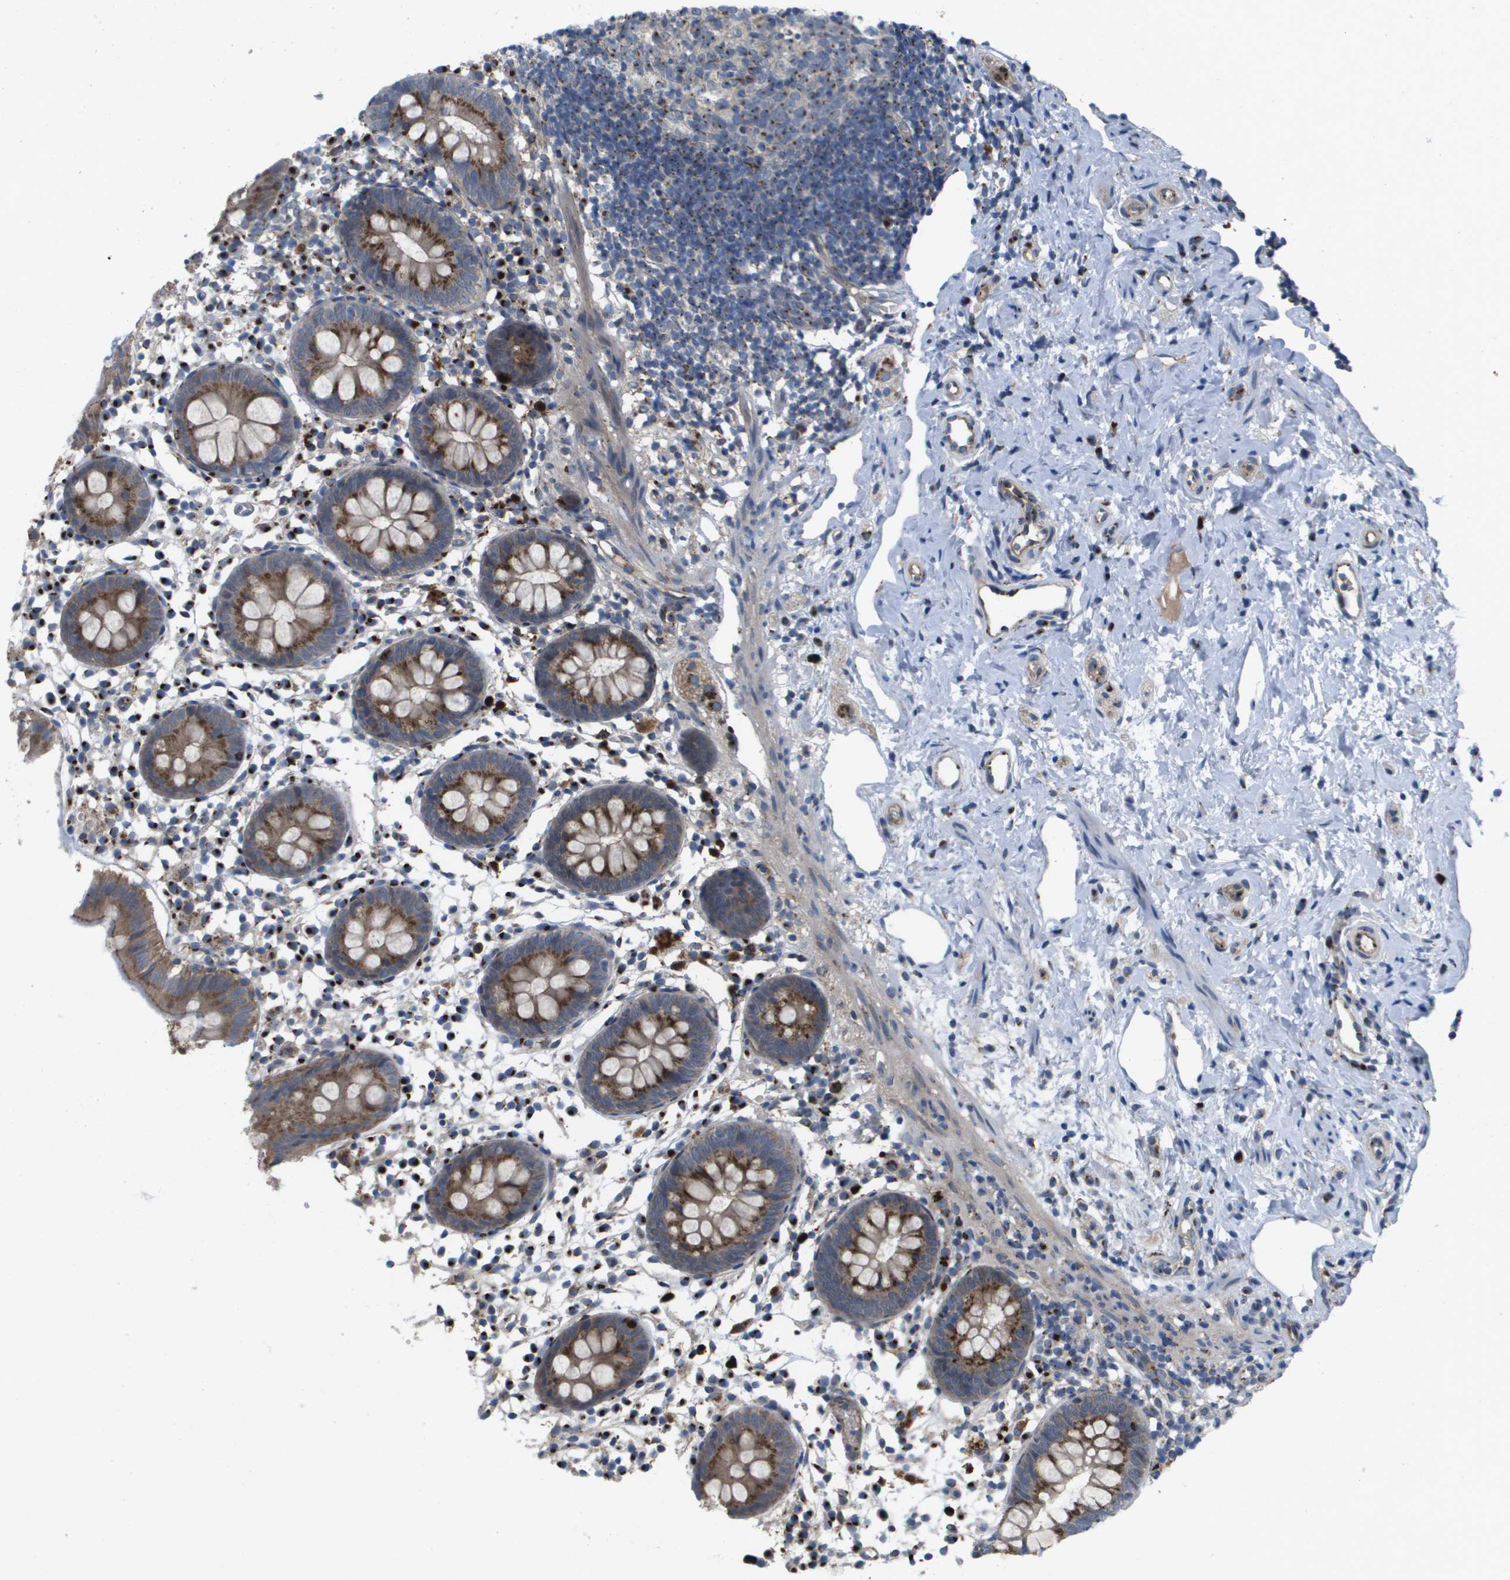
{"staining": {"intensity": "strong", "quantity": ">75%", "location": "cytoplasmic/membranous"}, "tissue": "appendix", "cell_type": "Glandular cells", "image_type": "normal", "snomed": [{"axis": "morphology", "description": "Normal tissue, NOS"}, {"axis": "topography", "description": "Appendix"}], "caption": "This is a micrograph of immunohistochemistry (IHC) staining of unremarkable appendix, which shows strong staining in the cytoplasmic/membranous of glandular cells.", "gene": "QSOX2", "patient": {"sex": "female", "age": 20}}